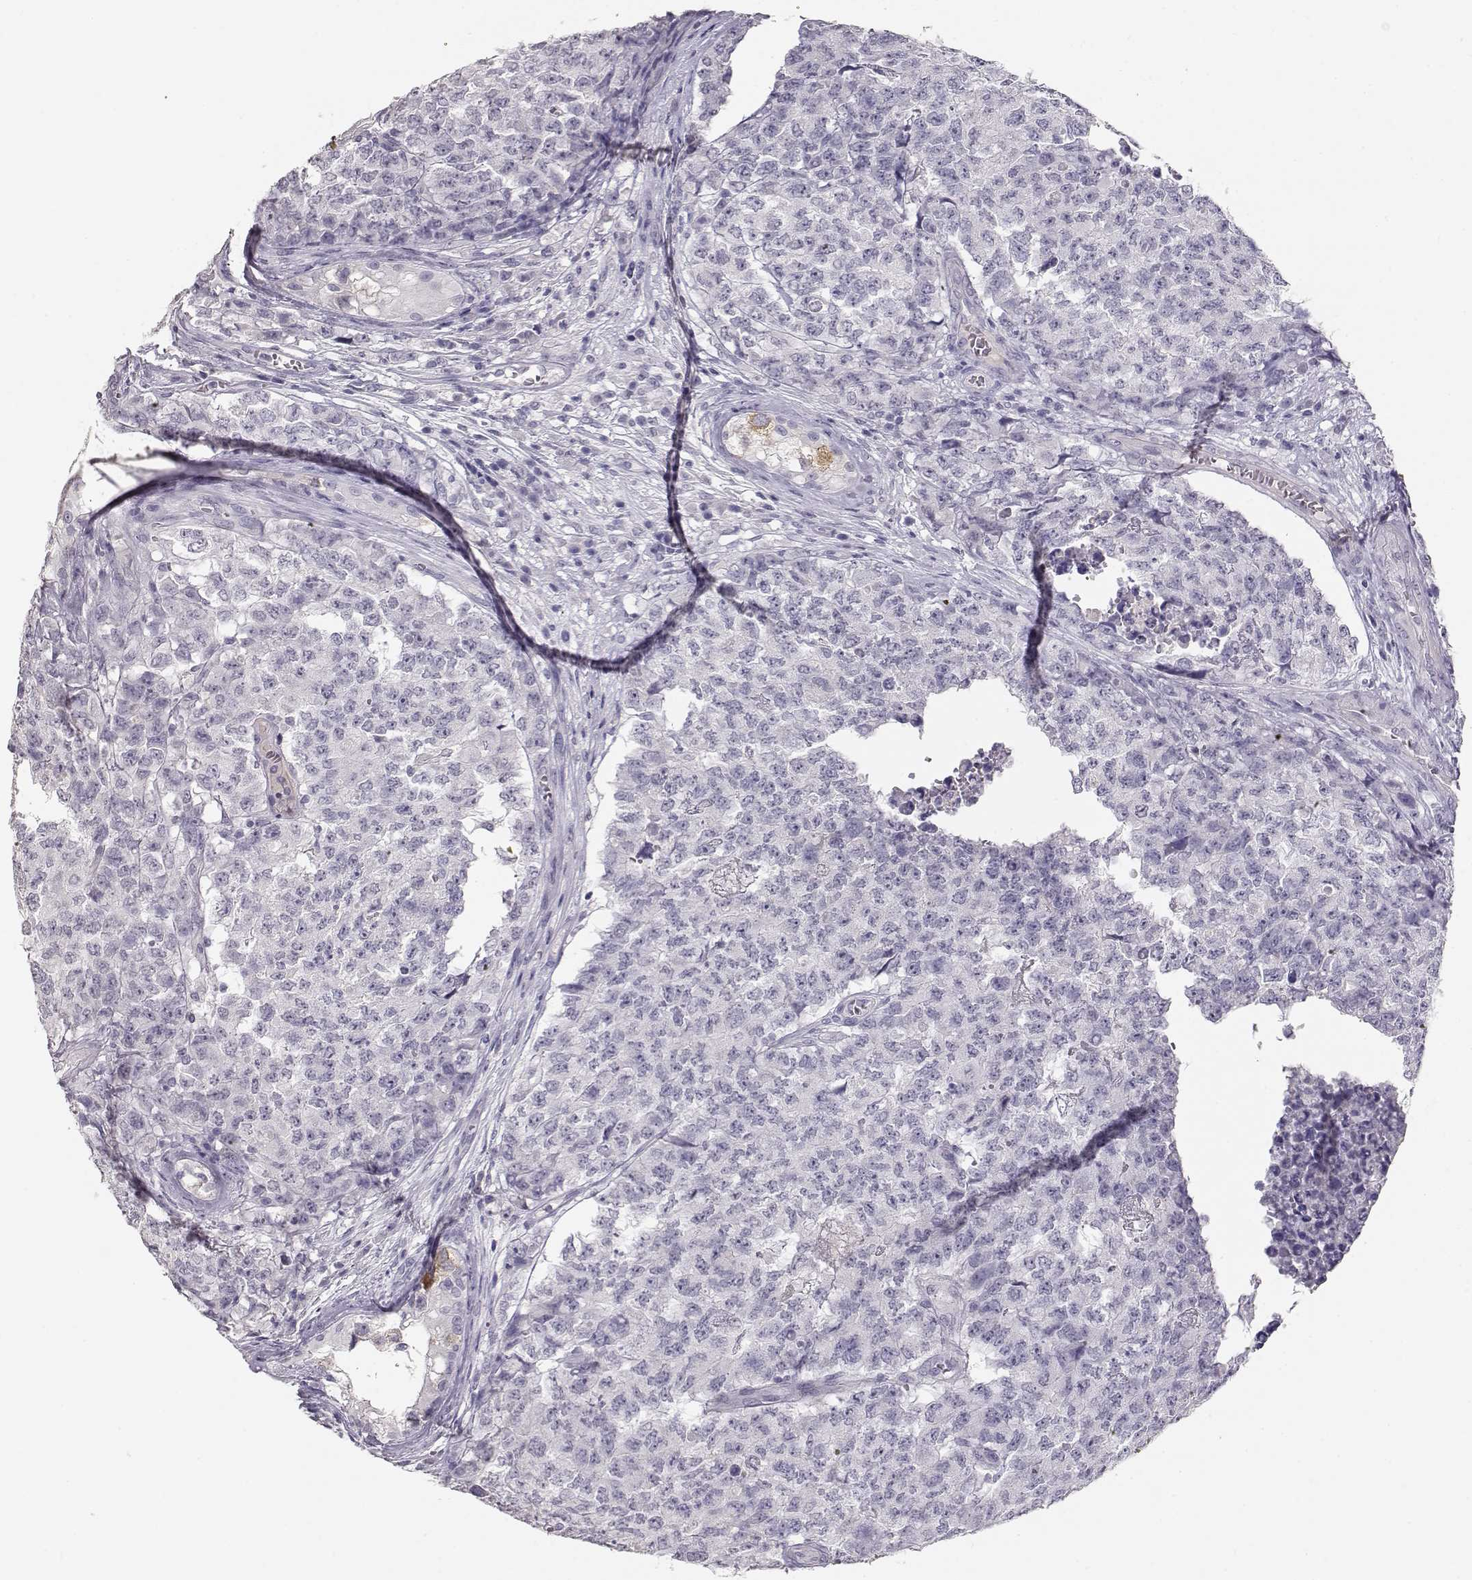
{"staining": {"intensity": "negative", "quantity": "none", "location": "none"}, "tissue": "testis cancer", "cell_type": "Tumor cells", "image_type": "cancer", "snomed": [{"axis": "morphology", "description": "Carcinoma, Embryonal, NOS"}, {"axis": "topography", "description": "Testis"}], "caption": "Photomicrograph shows no significant protein staining in tumor cells of testis cancer (embryonal carcinoma).", "gene": "MAGEC1", "patient": {"sex": "male", "age": 23}}